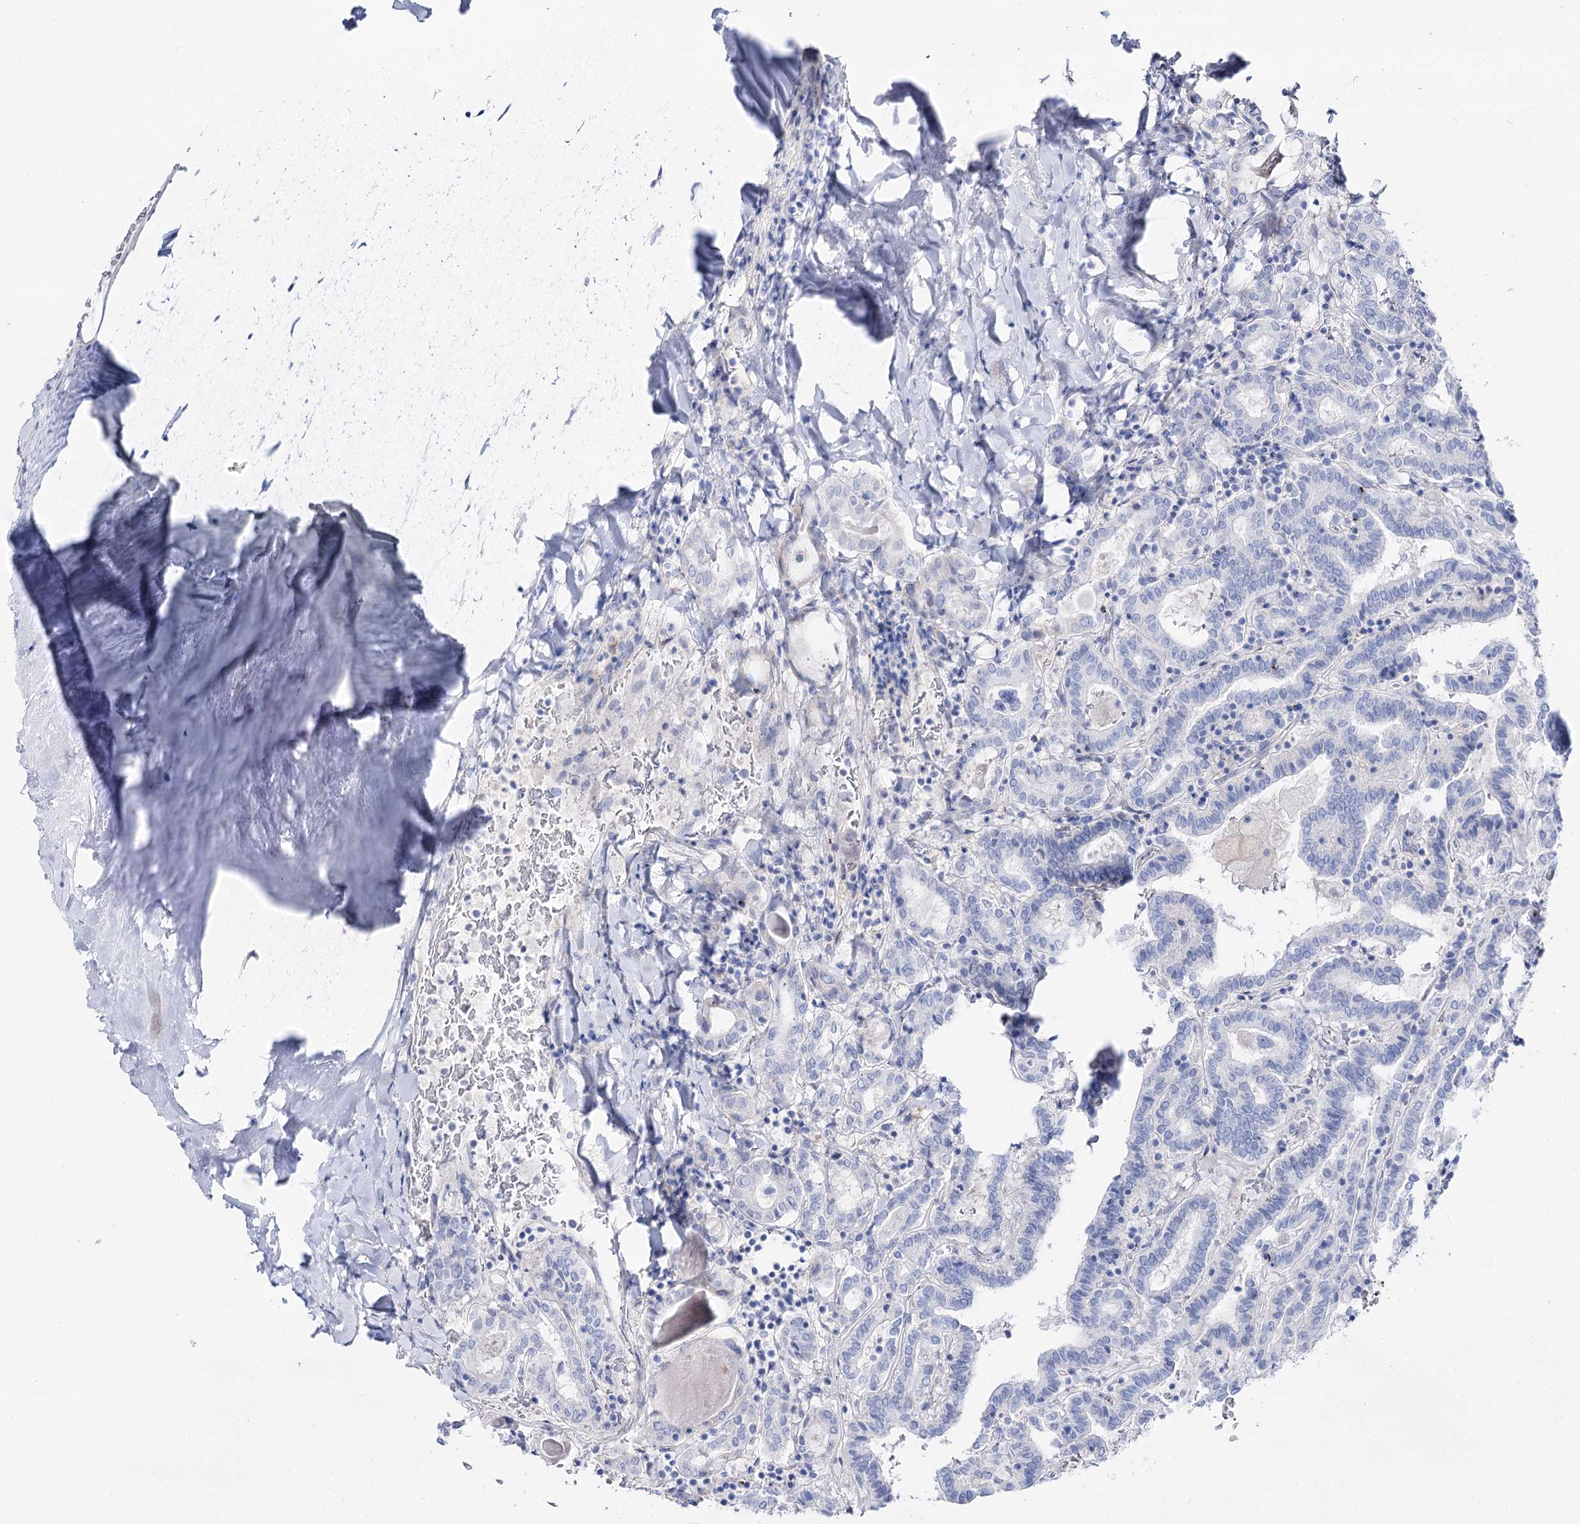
{"staining": {"intensity": "negative", "quantity": "none", "location": "none"}, "tissue": "thyroid cancer", "cell_type": "Tumor cells", "image_type": "cancer", "snomed": [{"axis": "morphology", "description": "Papillary adenocarcinoma, NOS"}, {"axis": "topography", "description": "Thyroid gland"}], "caption": "The micrograph demonstrates no staining of tumor cells in papillary adenocarcinoma (thyroid).", "gene": "SLC3A1", "patient": {"sex": "female", "age": 72}}